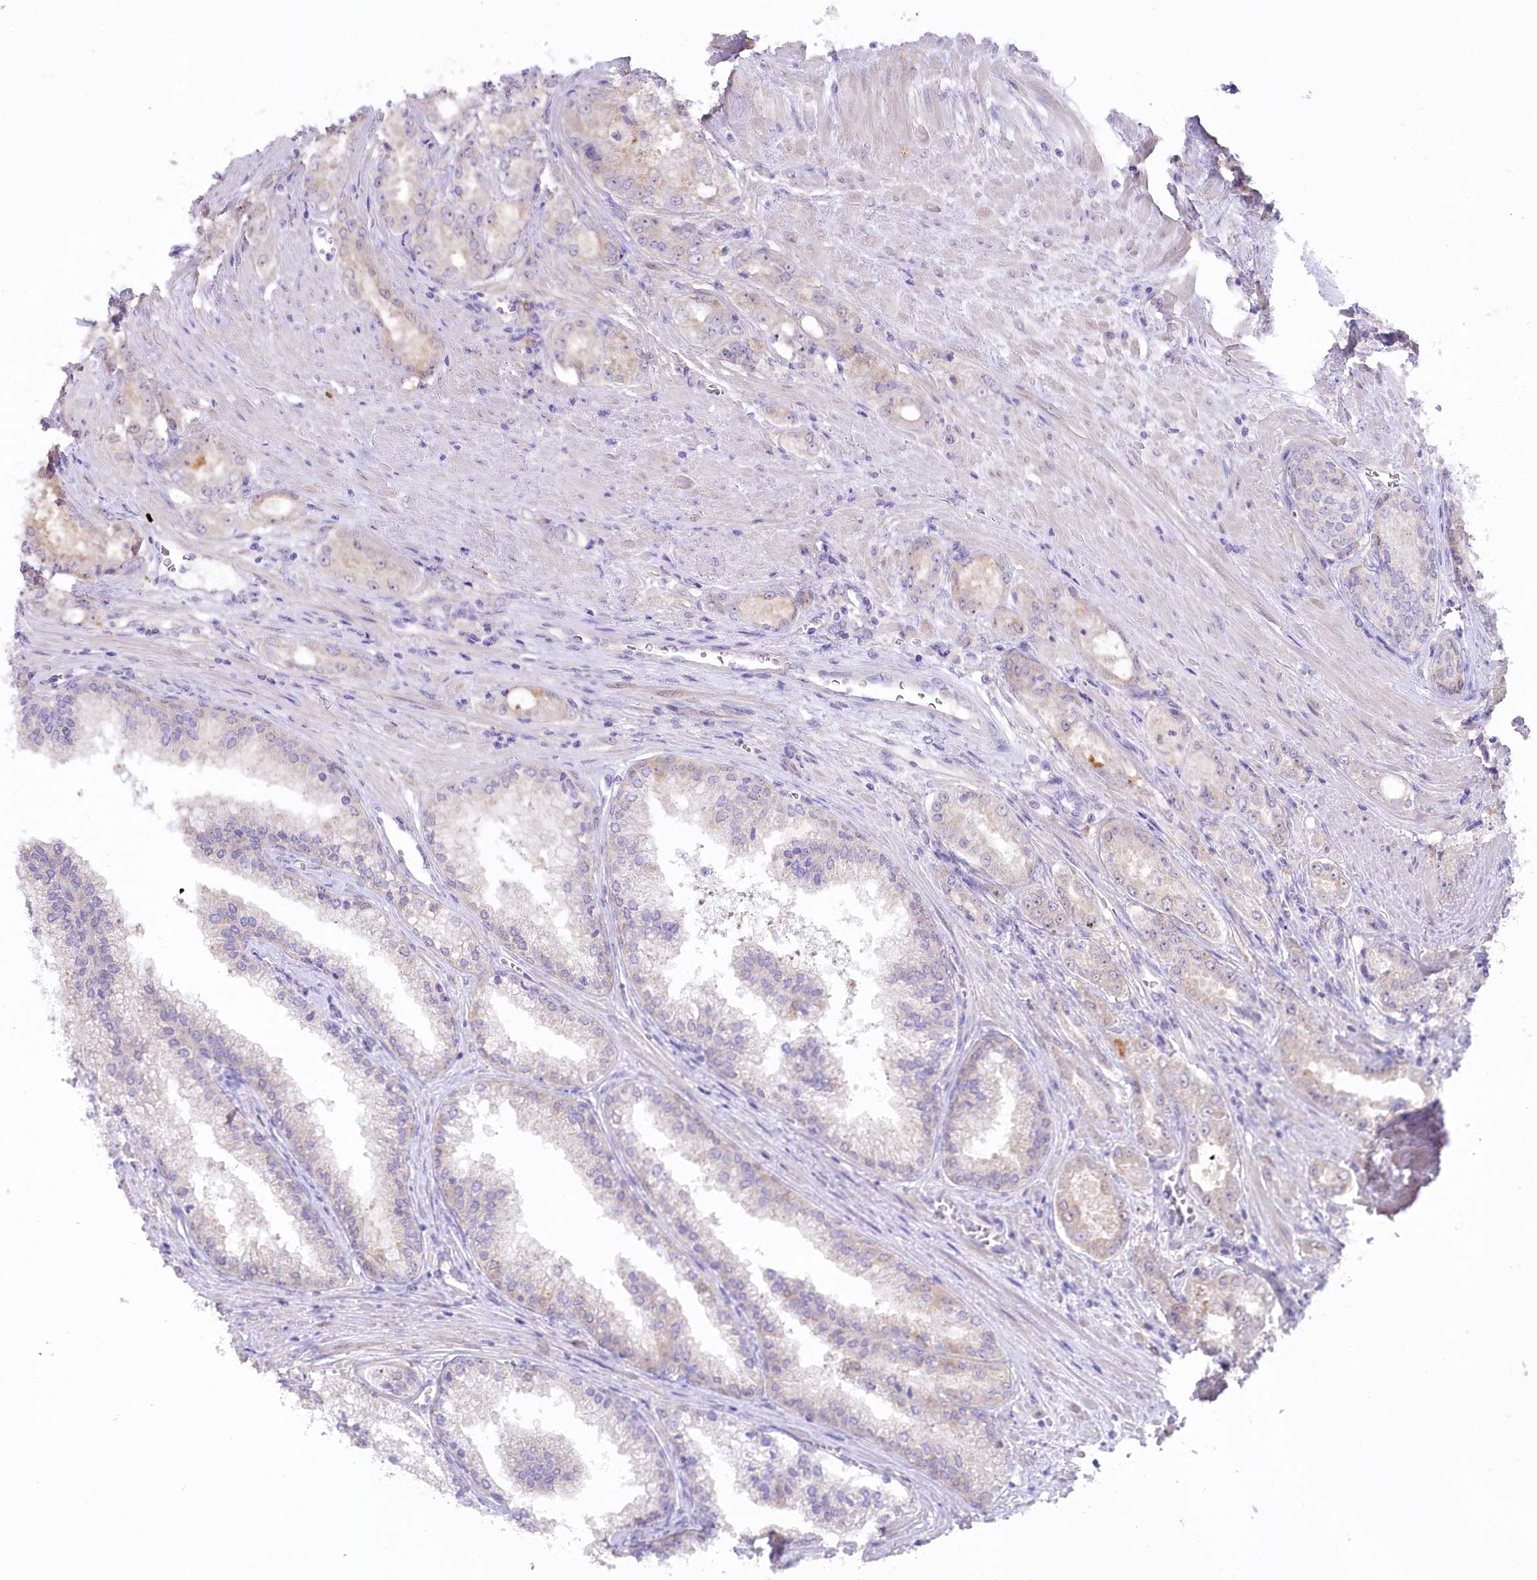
{"staining": {"intensity": "weak", "quantity": "<25%", "location": "cytoplasmic/membranous"}, "tissue": "prostate cancer", "cell_type": "Tumor cells", "image_type": "cancer", "snomed": [{"axis": "morphology", "description": "Adenocarcinoma, High grade"}, {"axis": "topography", "description": "Prostate"}], "caption": "This is a image of IHC staining of adenocarcinoma (high-grade) (prostate), which shows no positivity in tumor cells. (DAB immunohistochemistry (IHC), high magnification).", "gene": "MYOZ1", "patient": {"sex": "male", "age": 72}}